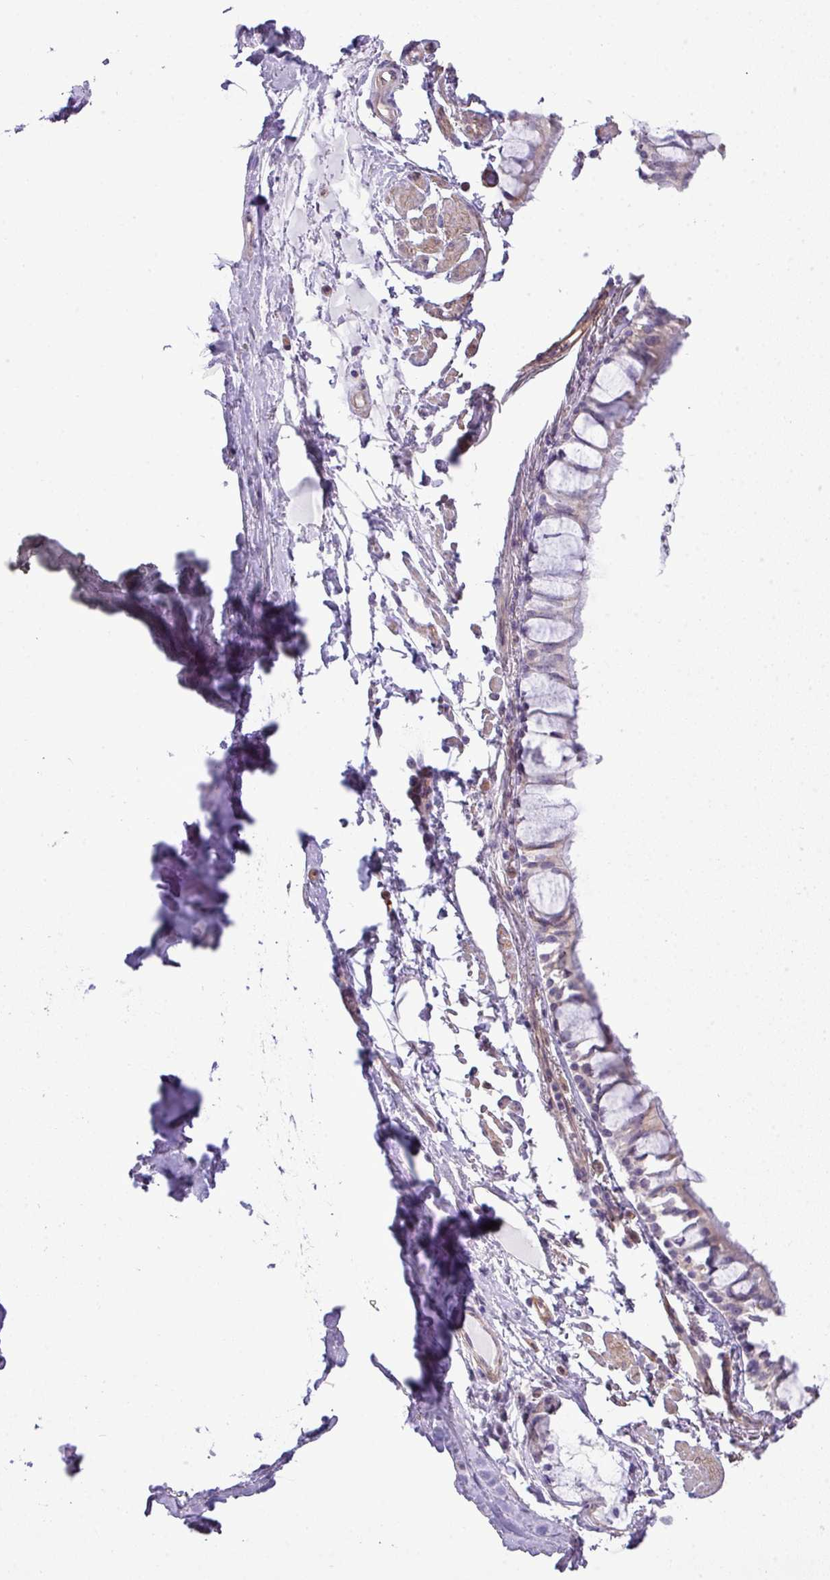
{"staining": {"intensity": "moderate", "quantity": "25%-75%", "location": "cytoplasmic/membranous,nuclear"}, "tissue": "bronchus", "cell_type": "Respiratory epithelial cells", "image_type": "normal", "snomed": [{"axis": "morphology", "description": "Normal tissue, NOS"}, {"axis": "topography", "description": "Bronchus"}], "caption": "Benign bronchus was stained to show a protein in brown. There is medium levels of moderate cytoplasmic/membranous,nuclear expression in about 25%-75% of respiratory epithelial cells.", "gene": "MAK16", "patient": {"sex": "male", "age": 70}}